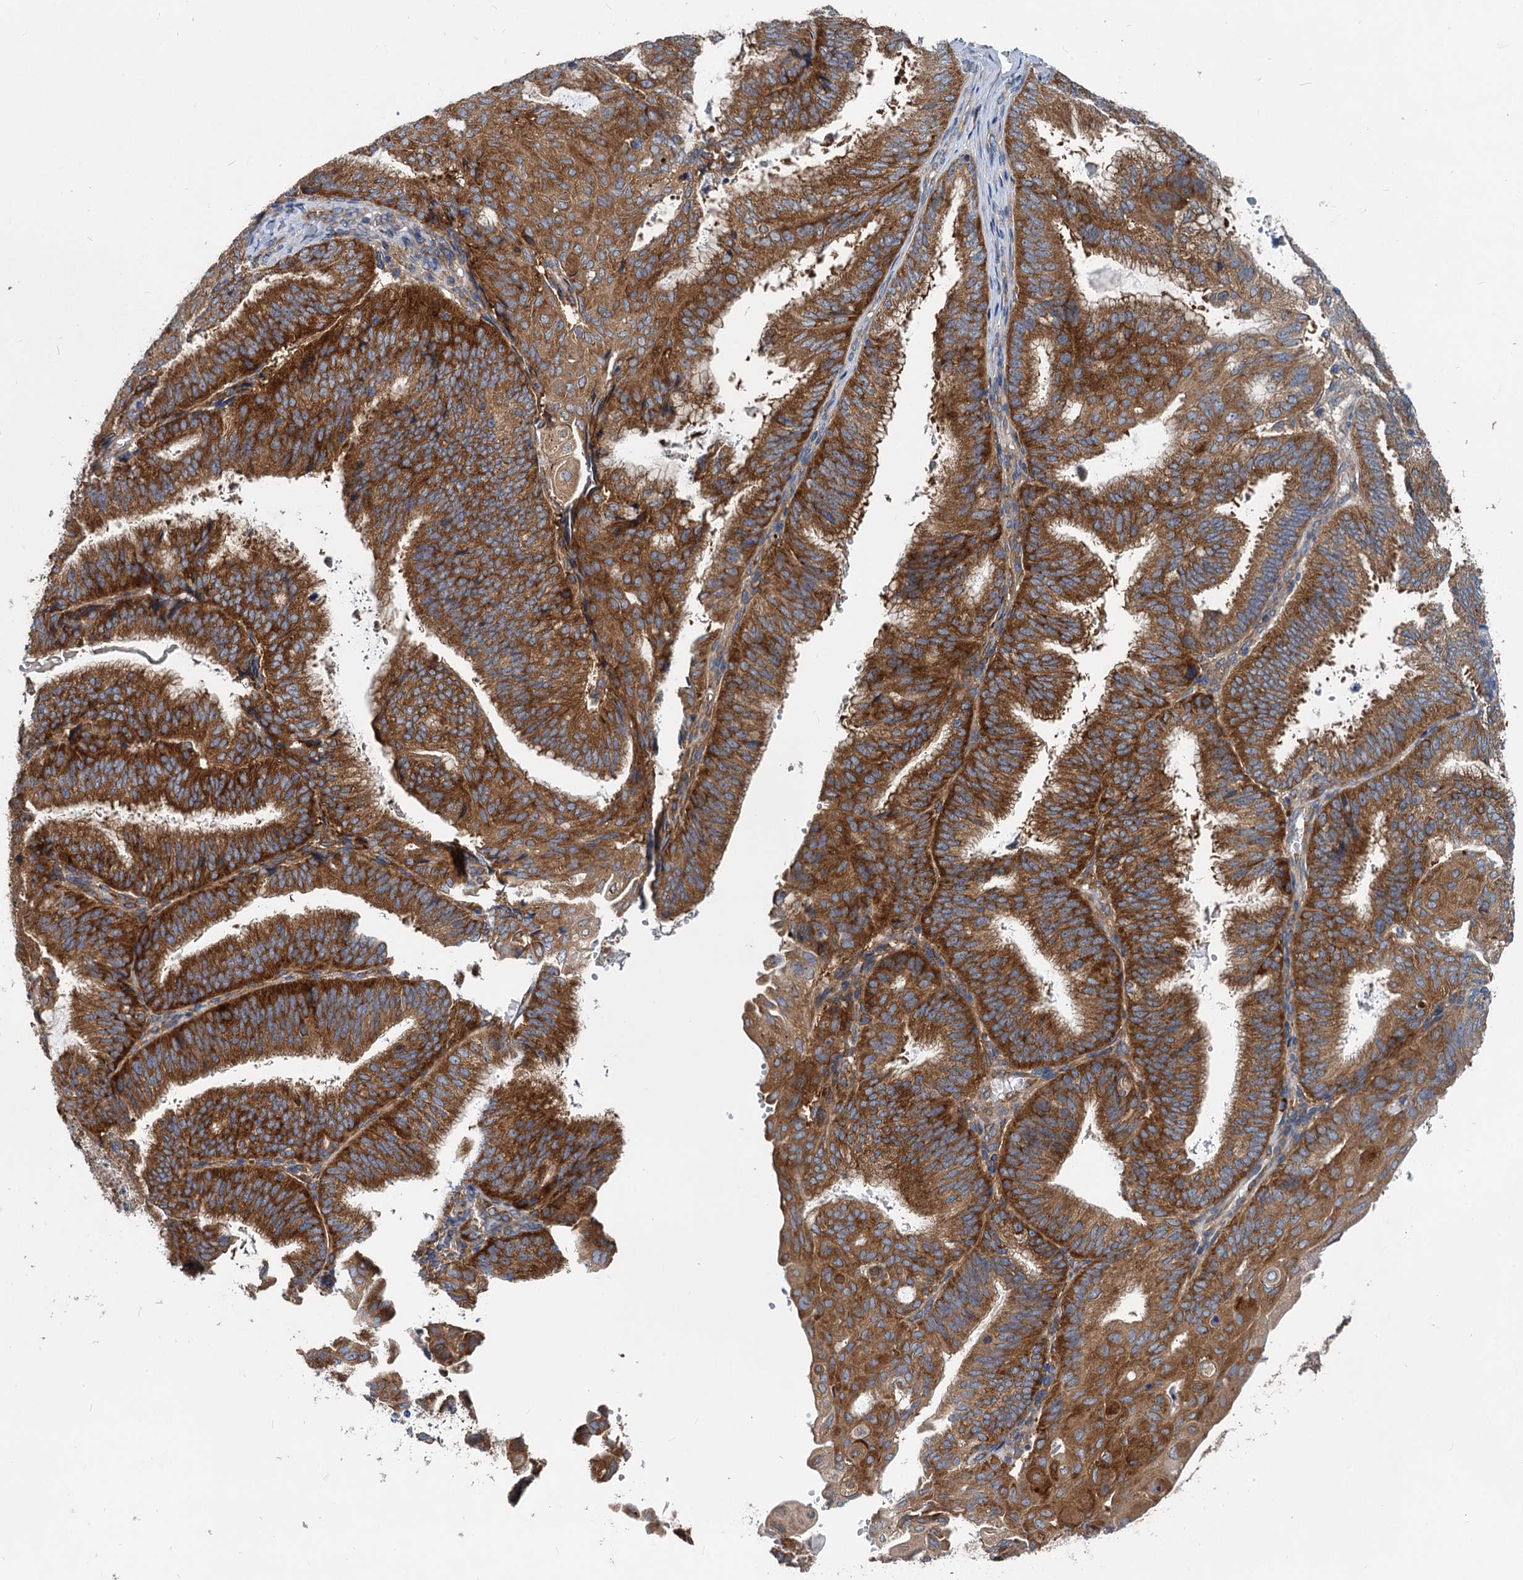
{"staining": {"intensity": "strong", "quantity": ">75%", "location": "cytoplasmic/membranous"}, "tissue": "endometrial cancer", "cell_type": "Tumor cells", "image_type": "cancer", "snomed": [{"axis": "morphology", "description": "Adenocarcinoma, NOS"}, {"axis": "topography", "description": "Endometrium"}], "caption": "Endometrial adenocarcinoma was stained to show a protein in brown. There is high levels of strong cytoplasmic/membranous expression in about >75% of tumor cells. The staining was performed using DAB (3,3'-diaminobenzidine) to visualize the protein expression in brown, while the nuclei were stained in blue with hematoxylin (Magnification: 20x).", "gene": "EIF2B2", "patient": {"sex": "female", "age": 49}}